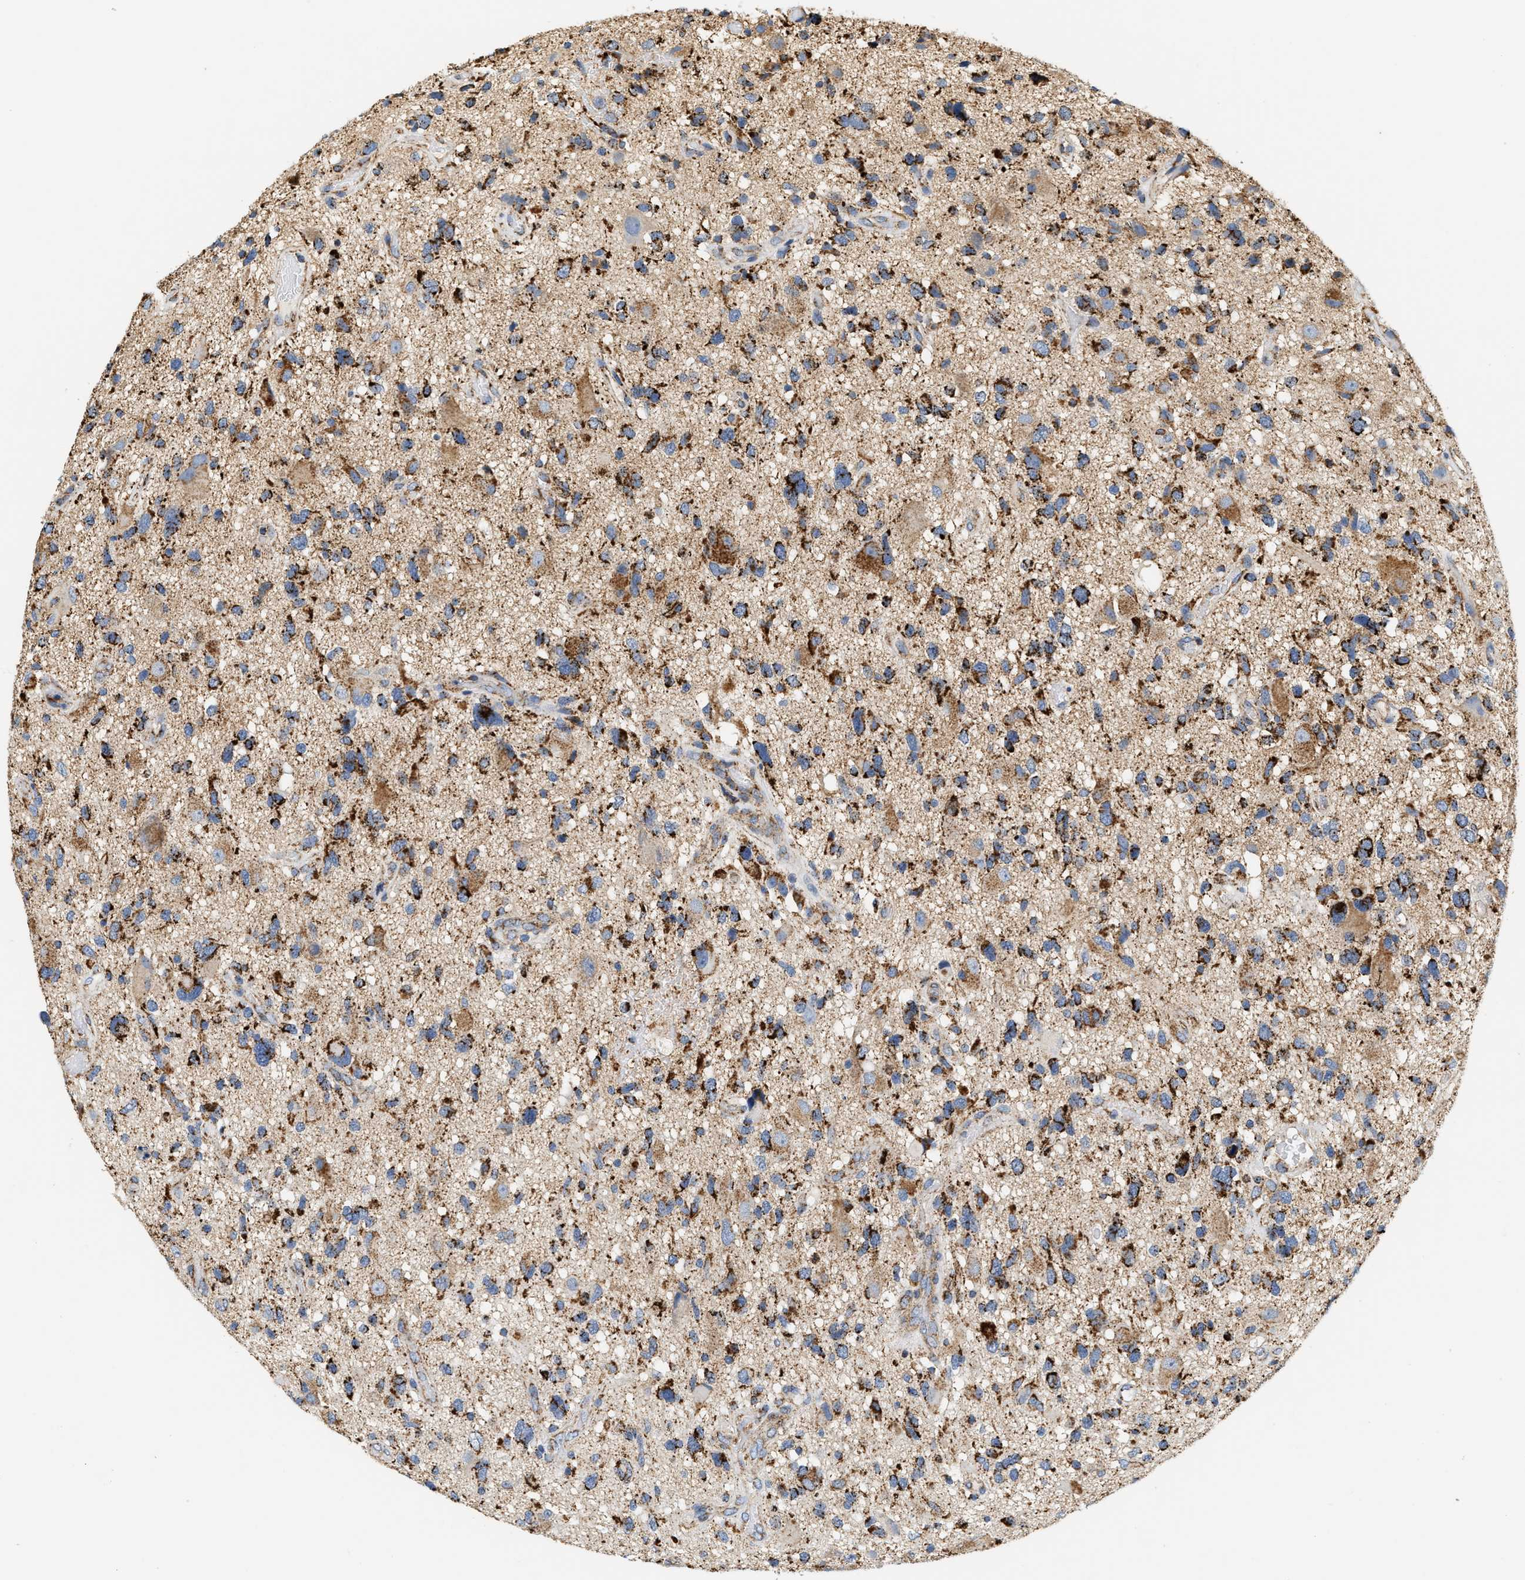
{"staining": {"intensity": "moderate", "quantity": ">75%", "location": "cytoplasmic/membranous"}, "tissue": "glioma", "cell_type": "Tumor cells", "image_type": "cancer", "snomed": [{"axis": "morphology", "description": "Glioma, malignant, High grade"}, {"axis": "topography", "description": "Brain"}], "caption": "Human glioma stained with a brown dye exhibits moderate cytoplasmic/membranous positive positivity in about >75% of tumor cells.", "gene": "SHMT2", "patient": {"sex": "male", "age": 33}}